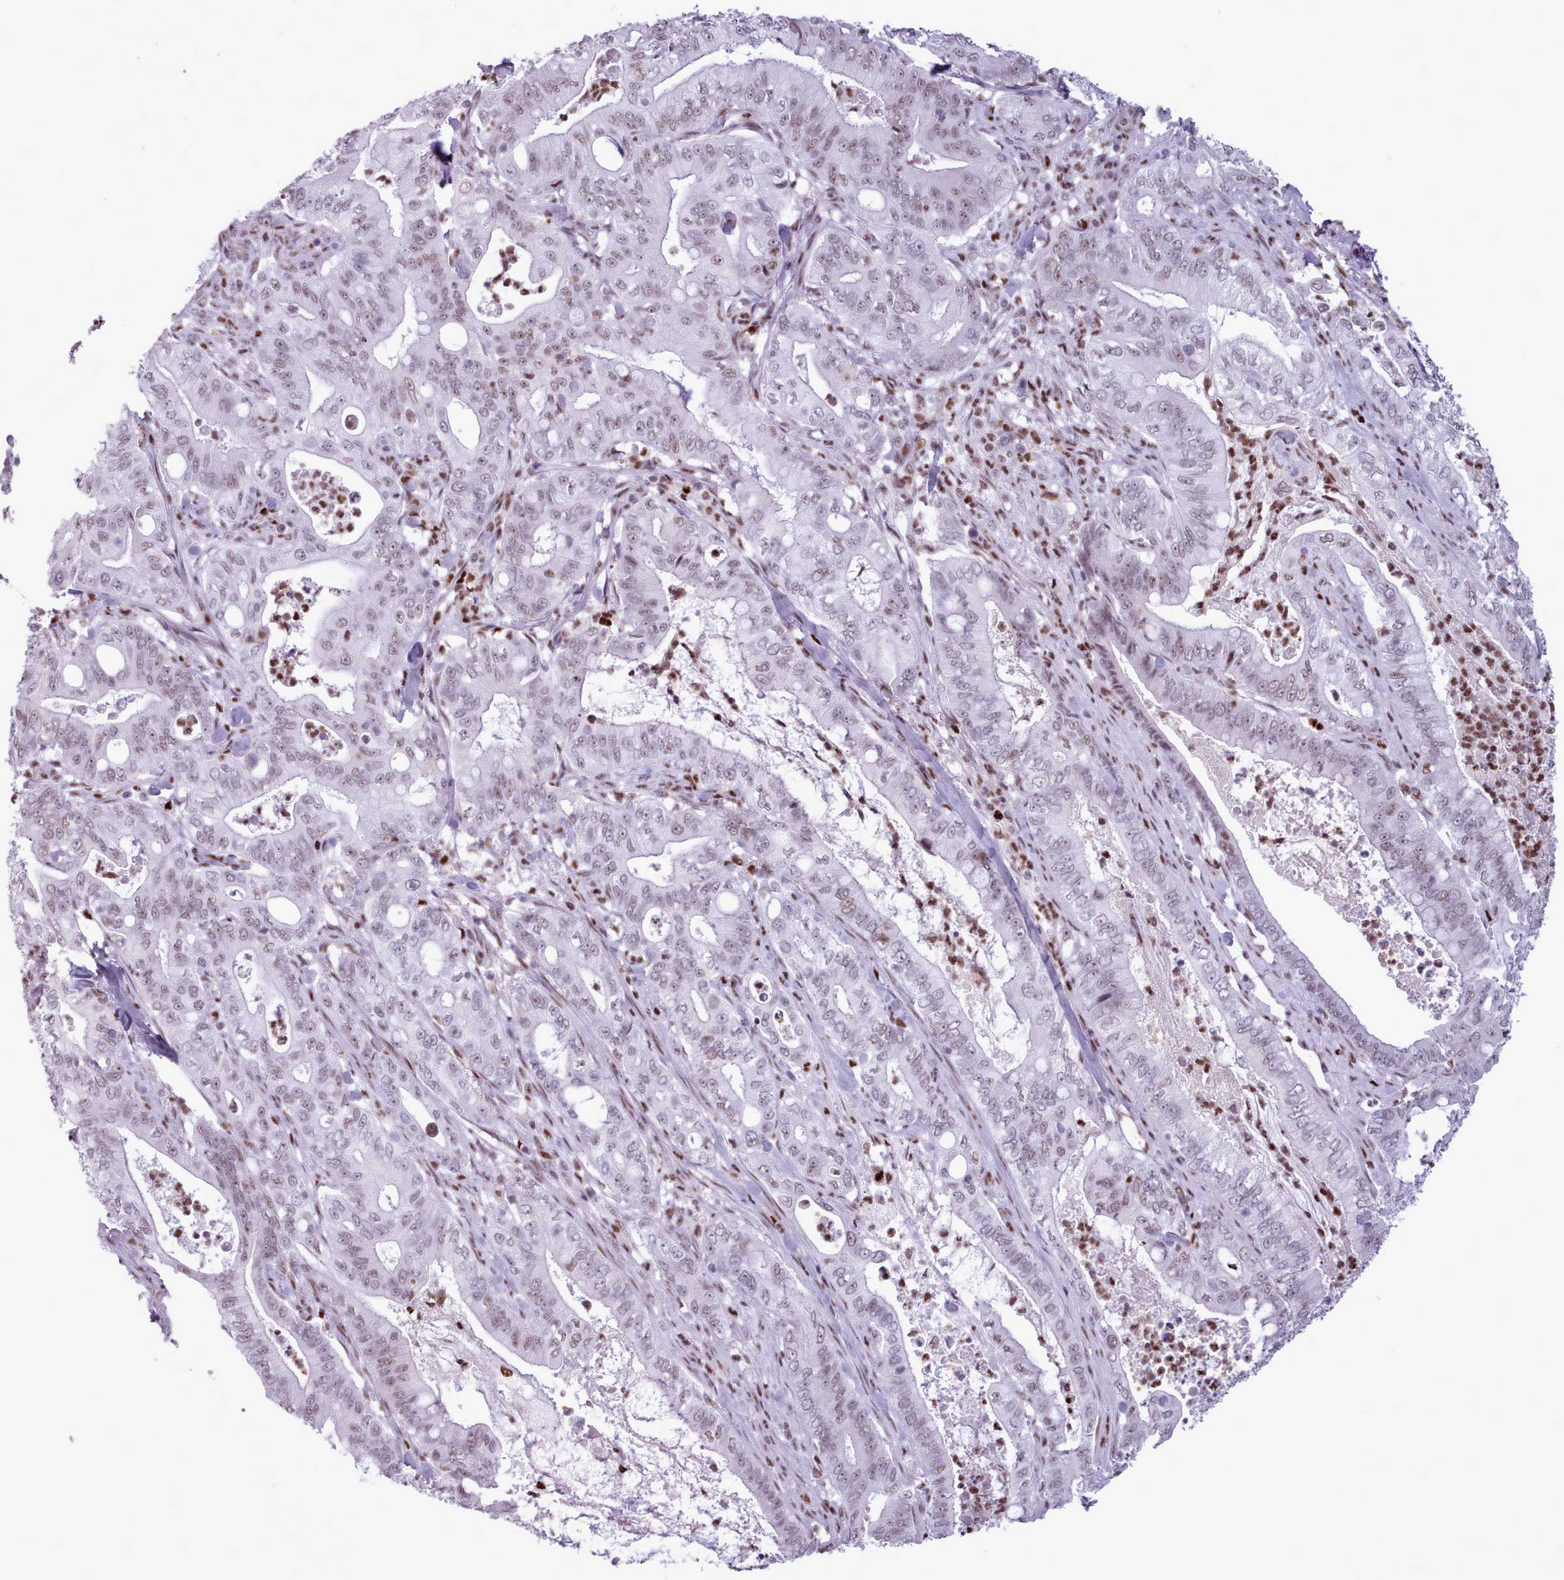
{"staining": {"intensity": "weak", "quantity": ">75%", "location": "nuclear"}, "tissue": "pancreatic cancer", "cell_type": "Tumor cells", "image_type": "cancer", "snomed": [{"axis": "morphology", "description": "Adenocarcinoma, NOS"}, {"axis": "topography", "description": "Pancreas"}], "caption": "A high-resolution micrograph shows immunohistochemistry (IHC) staining of adenocarcinoma (pancreatic), which reveals weak nuclear positivity in about >75% of tumor cells.", "gene": "SRSF4", "patient": {"sex": "male", "age": 71}}